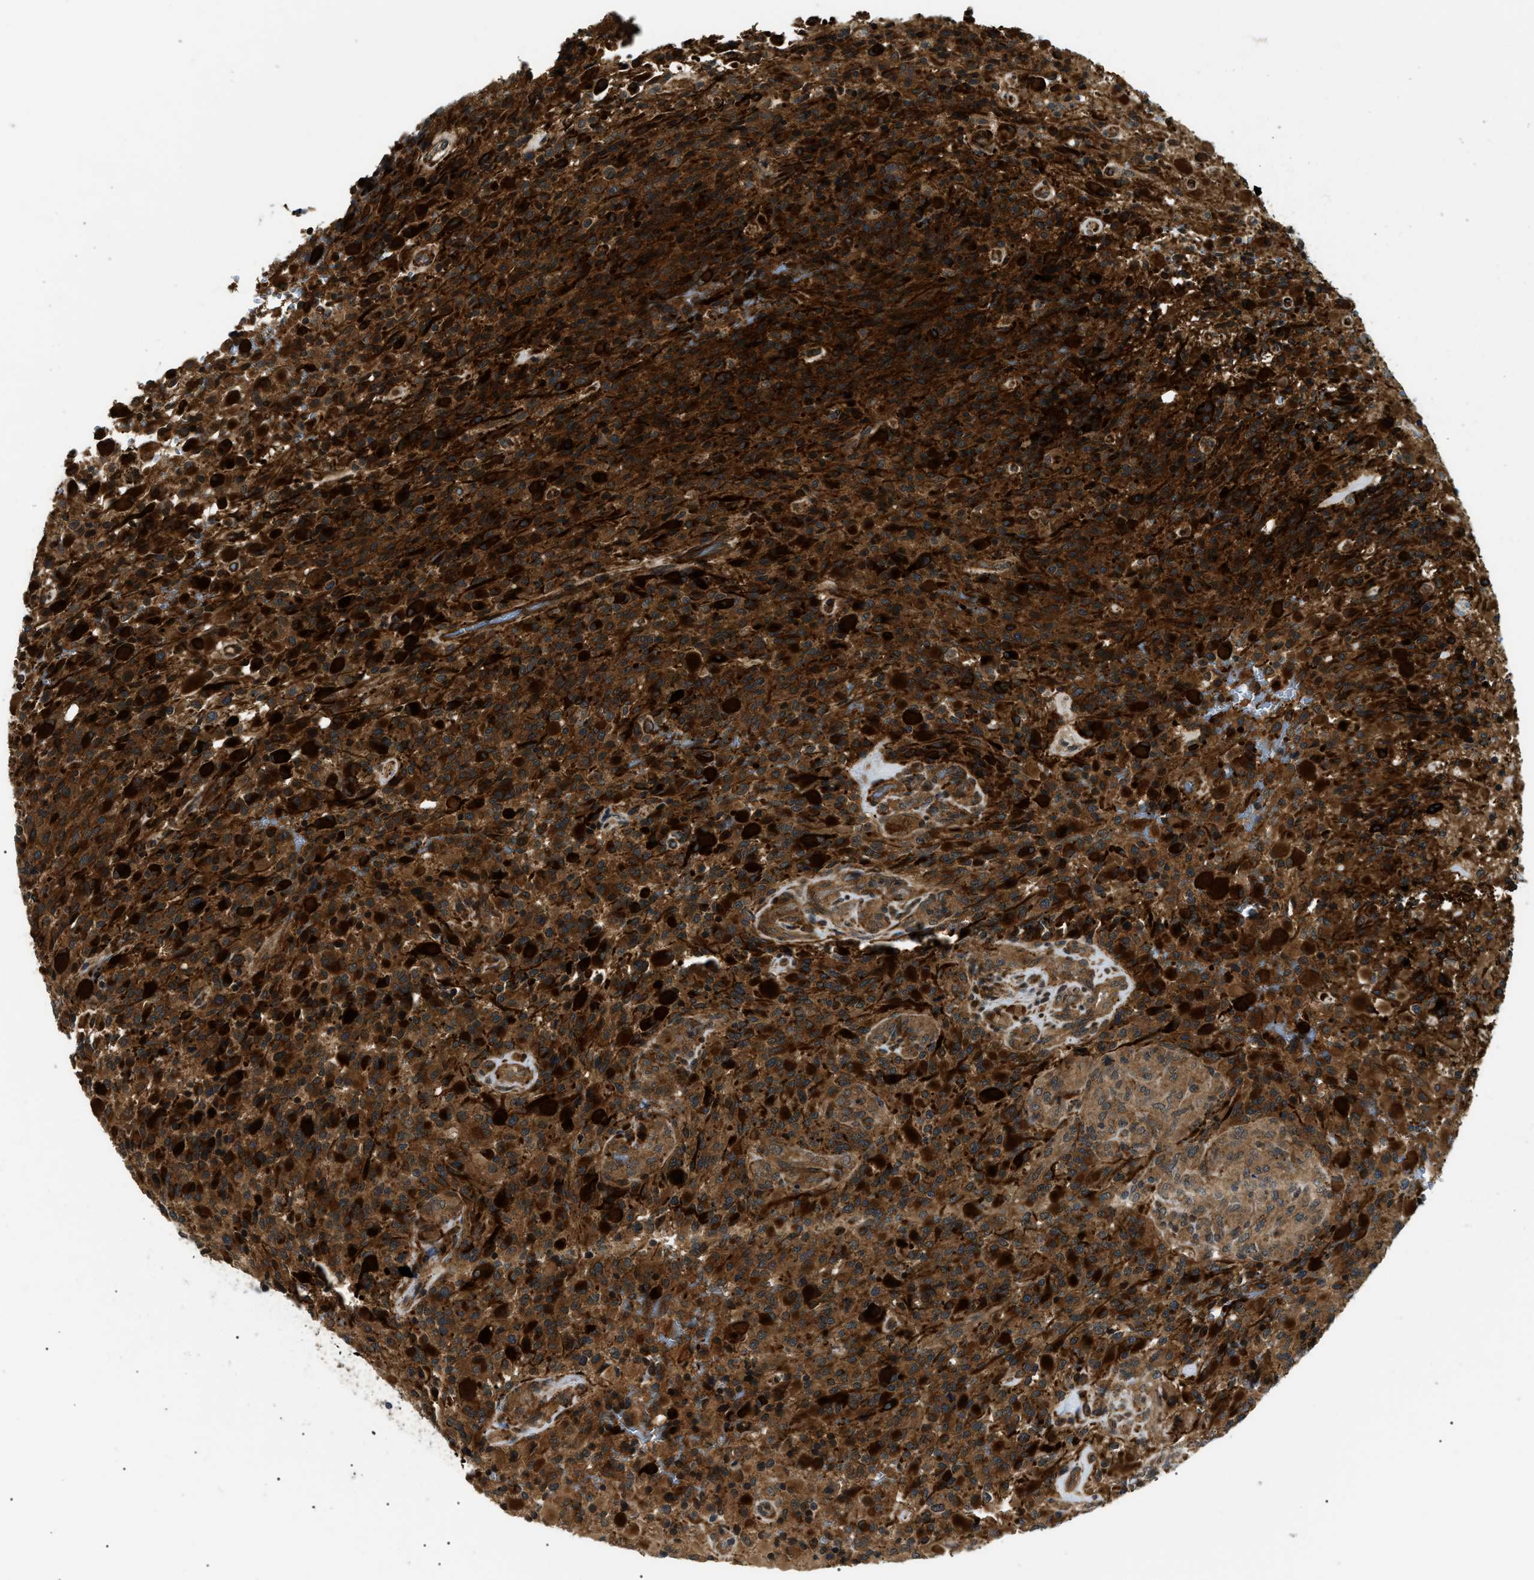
{"staining": {"intensity": "strong", "quantity": ">75%", "location": "cytoplasmic/membranous"}, "tissue": "glioma", "cell_type": "Tumor cells", "image_type": "cancer", "snomed": [{"axis": "morphology", "description": "Glioma, malignant, High grade"}, {"axis": "topography", "description": "Brain"}], "caption": "Protein expression analysis of glioma exhibits strong cytoplasmic/membranous positivity in approximately >75% of tumor cells.", "gene": "ATP6AP1", "patient": {"sex": "male", "age": 71}}